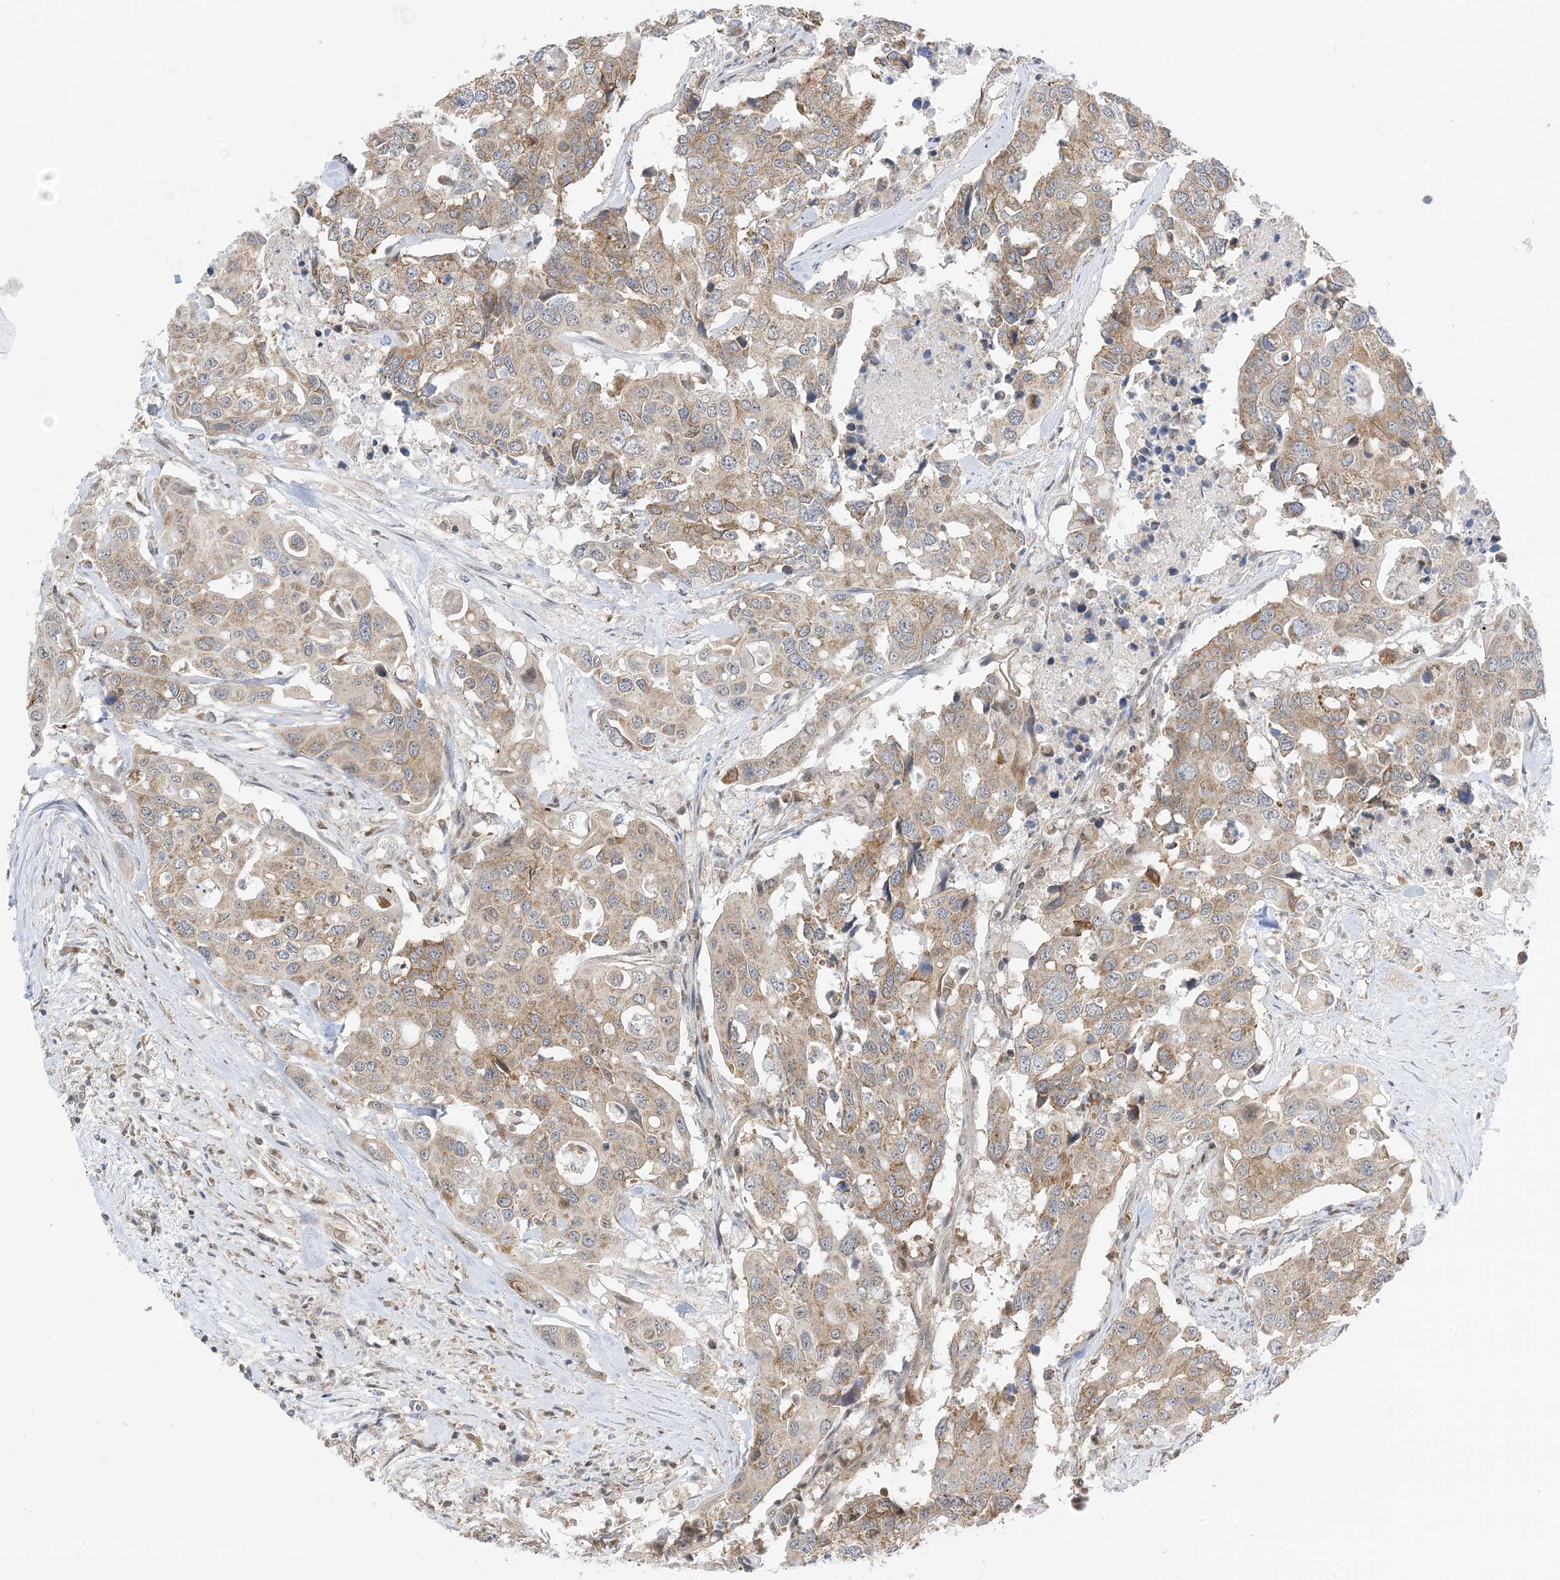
{"staining": {"intensity": "weak", "quantity": ">75%", "location": "cytoplasmic/membranous"}, "tissue": "colorectal cancer", "cell_type": "Tumor cells", "image_type": "cancer", "snomed": [{"axis": "morphology", "description": "Adenocarcinoma, NOS"}, {"axis": "topography", "description": "Colon"}], "caption": "Colorectal cancer stained with immunohistochemistry (IHC) shows weak cytoplasmic/membranous expression in approximately >75% of tumor cells.", "gene": "CASP4", "patient": {"sex": "male", "age": 77}}